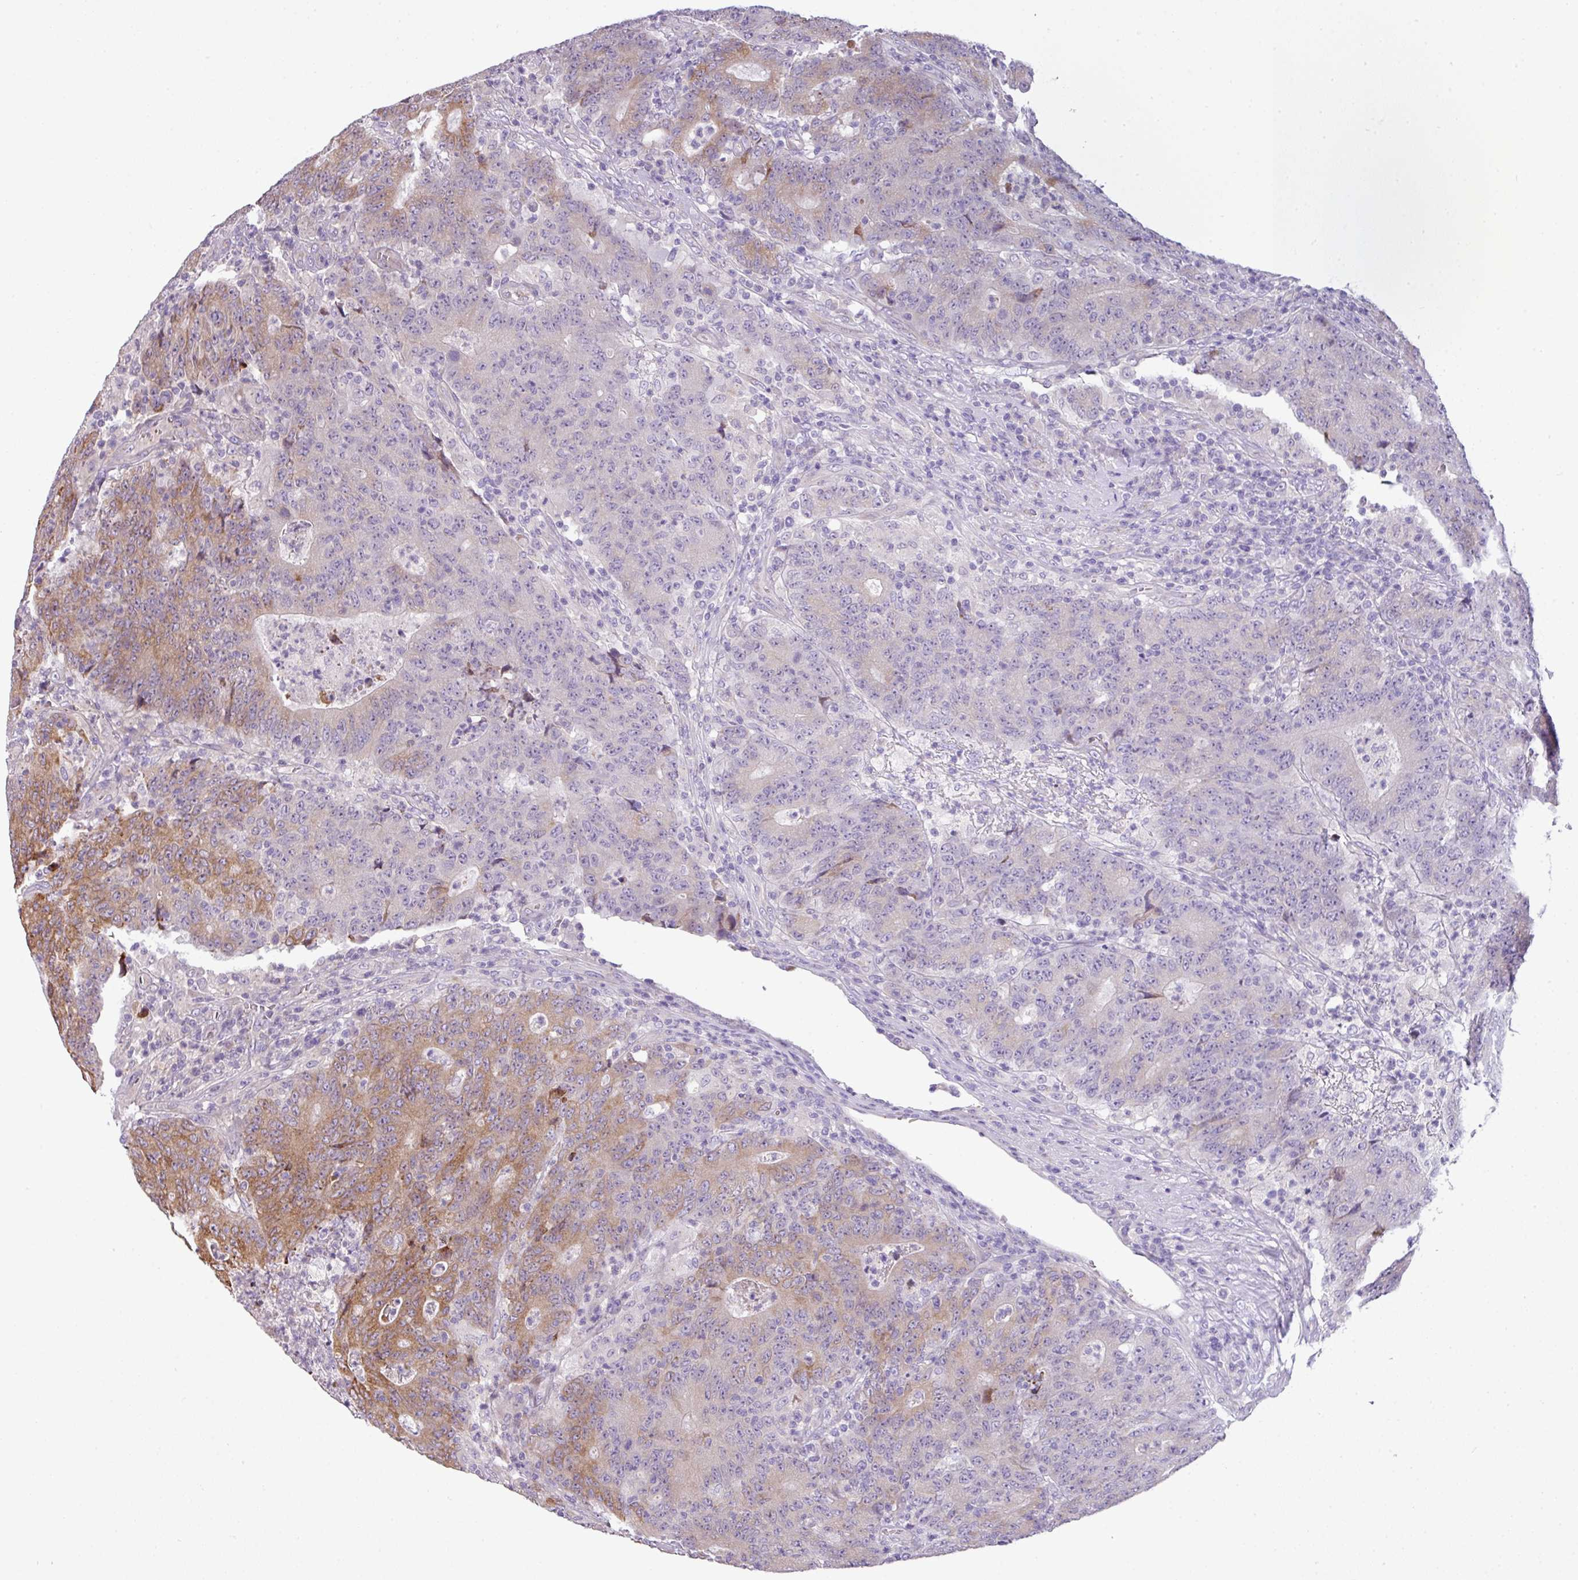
{"staining": {"intensity": "moderate", "quantity": "<25%", "location": "cytoplasmic/membranous"}, "tissue": "colorectal cancer", "cell_type": "Tumor cells", "image_type": "cancer", "snomed": [{"axis": "morphology", "description": "Adenocarcinoma, NOS"}, {"axis": "topography", "description": "Colon"}], "caption": "A low amount of moderate cytoplasmic/membranous positivity is appreciated in about <25% of tumor cells in colorectal adenocarcinoma tissue.", "gene": "PIK3R5", "patient": {"sex": "female", "age": 75}}